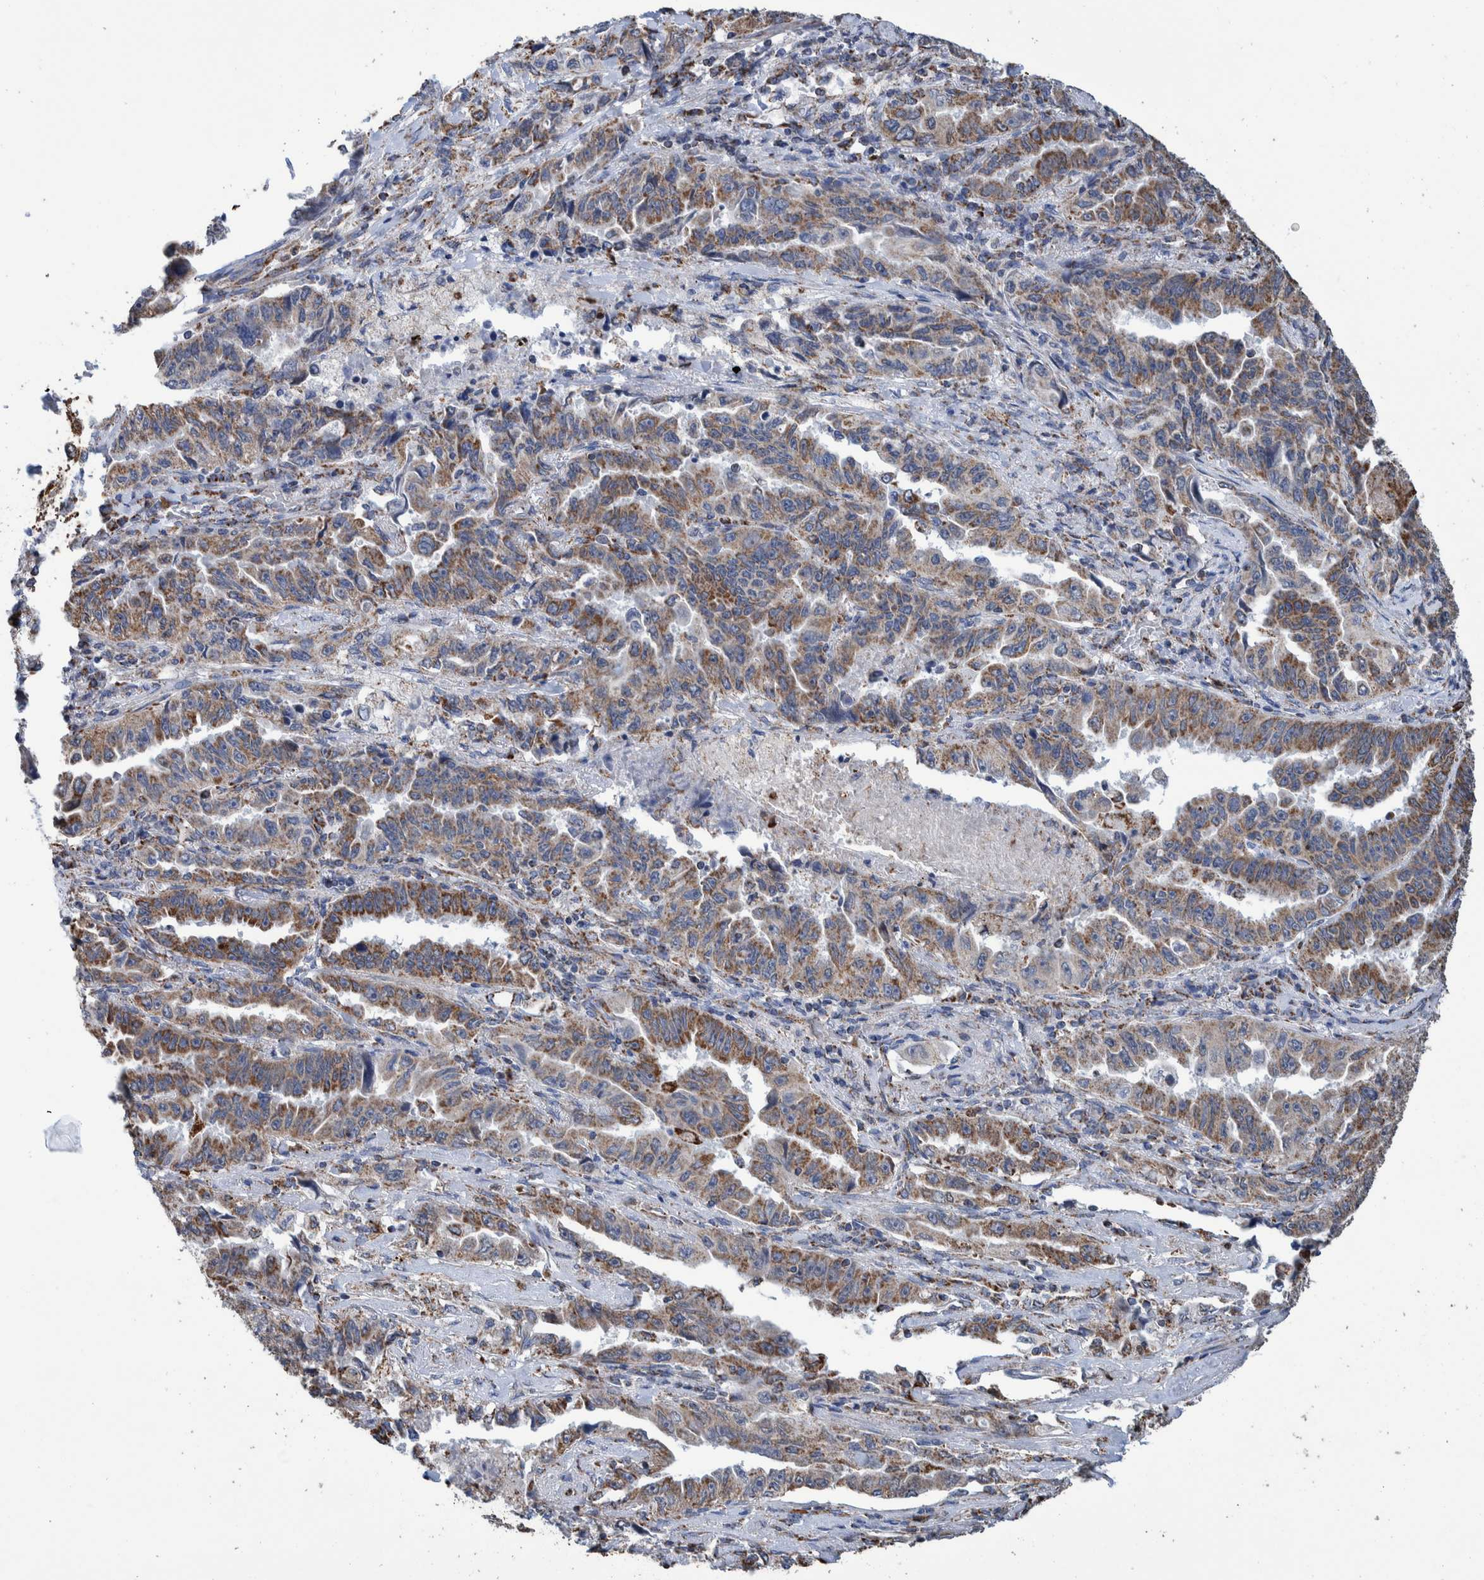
{"staining": {"intensity": "moderate", "quantity": ">75%", "location": "cytoplasmic/membranous"}, "tissue": "lung cancer", "cell_type": "Tumor cells", "image_type": "cancer", "snomed": [{"axis": "morphology", "description": "Adenocarcinoma, NOS"}, {"axis": "topography", "description": "Lung"}], "caption": "Adenocarcinoma (lung) stained with a brown dye shows moderate cytoplasmic/membranous positive expression in about >75% of tumor cells.", "gene": "DECR1", "patient": {"sex": "female", "age": 51}}